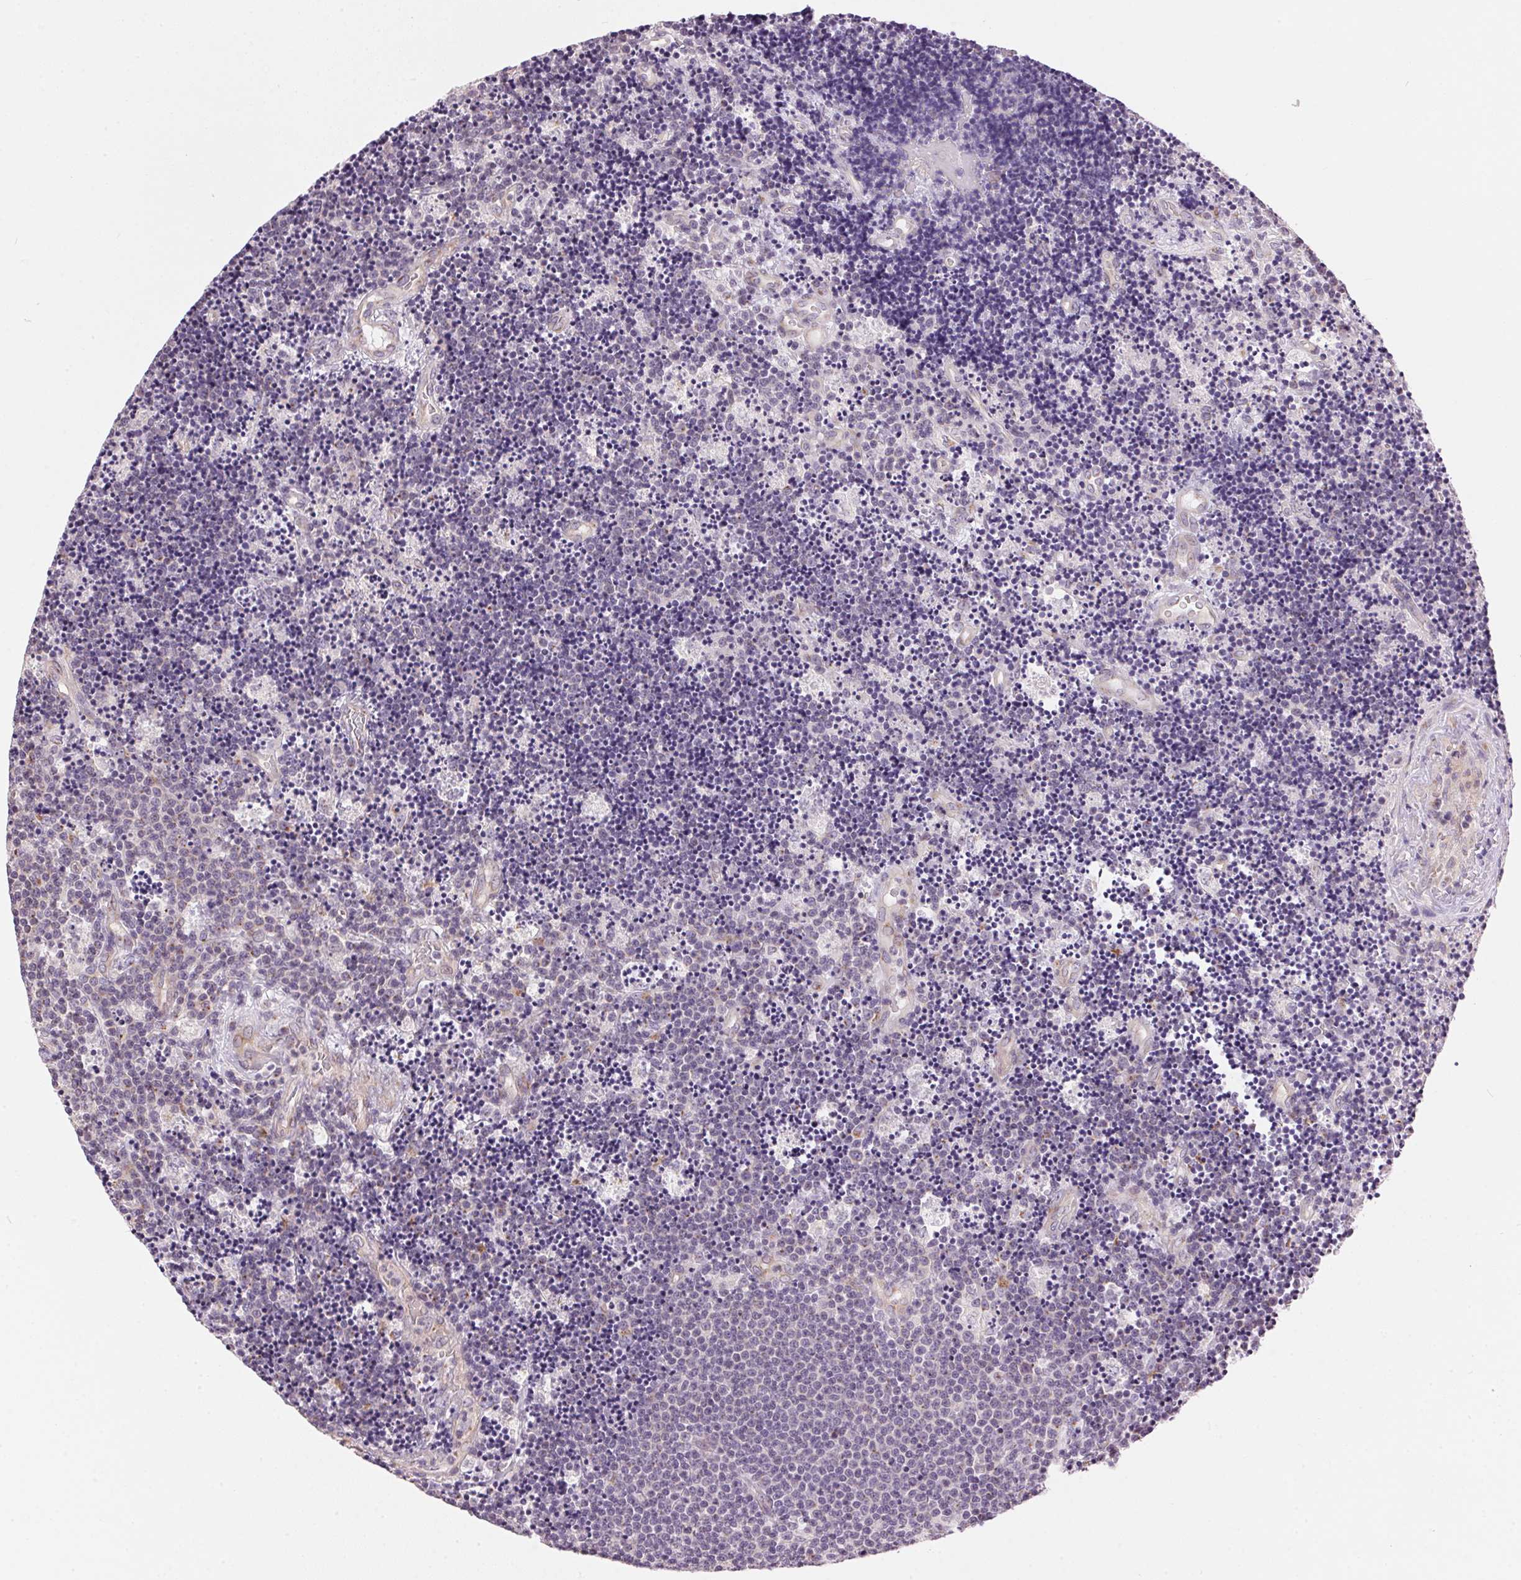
{"staining": {"intensity": "negative", "quantity": "none", "location": "none"}, "tissue": "lymphoma", "cell_type": "Tumor cells", "image_type": "cancer", "snomed": [{"axis": "morphology", "description": "Malignant lymphoma, non-Hodgkin's type, Low grade"}, {"axis": "topography", "description": "Brain"}], "caption": "Immunohistochemistry (IHC) photomicrograph of neoplastic tissue: malignant lymphoma, non-Hodgkin's type (low-grade) stained with DAB (3,3'-diaminobenzidine) reveals no significant protein staining in tumor cells.", "gene": "GOLPH3", "patient": {"sex": "female", "age": 66}}